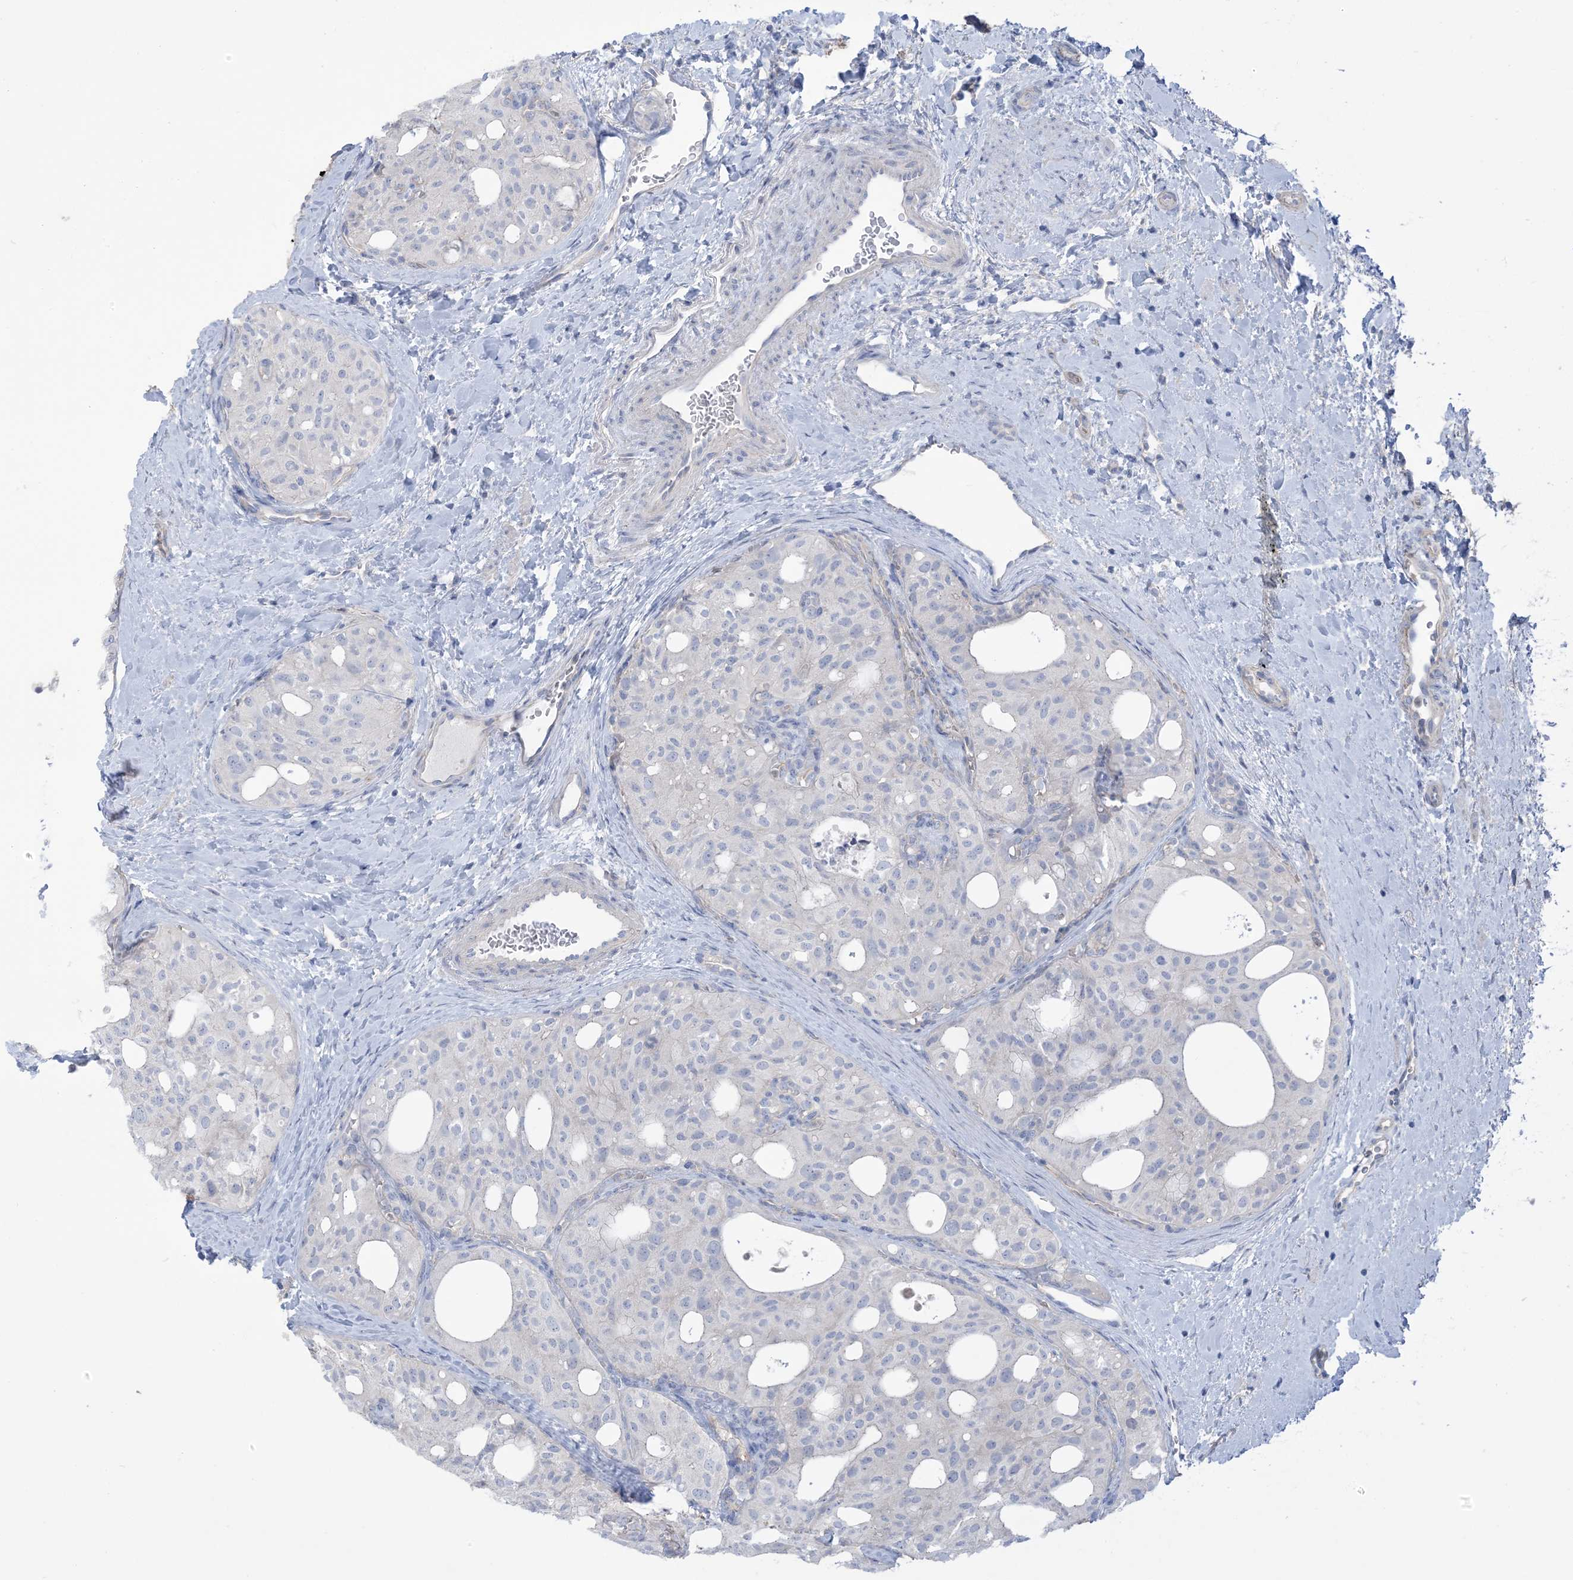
{"staining": {"intensity": "negative", "quantity": "none", "location": "none"}, "tissue": "thyroid cancer", "cell_type": "Tumor cells", "image_type": "cancer", "snomed": [{"axis": "morphology", "description": "Follicular adenoma carcinoma, NOS"}, {"axis": "topography", "description": "Thyroid gland"}], "caption": "An immunohistochemistry image of thyroid cancer (follicular adenoma carcinoma) is shown. There is no staining in tumor cells of thyroid cancer (follicular adenoma carcinoma).", "gene": "MTHFD2L", "patient": {"sex": "male", "age": 75}}